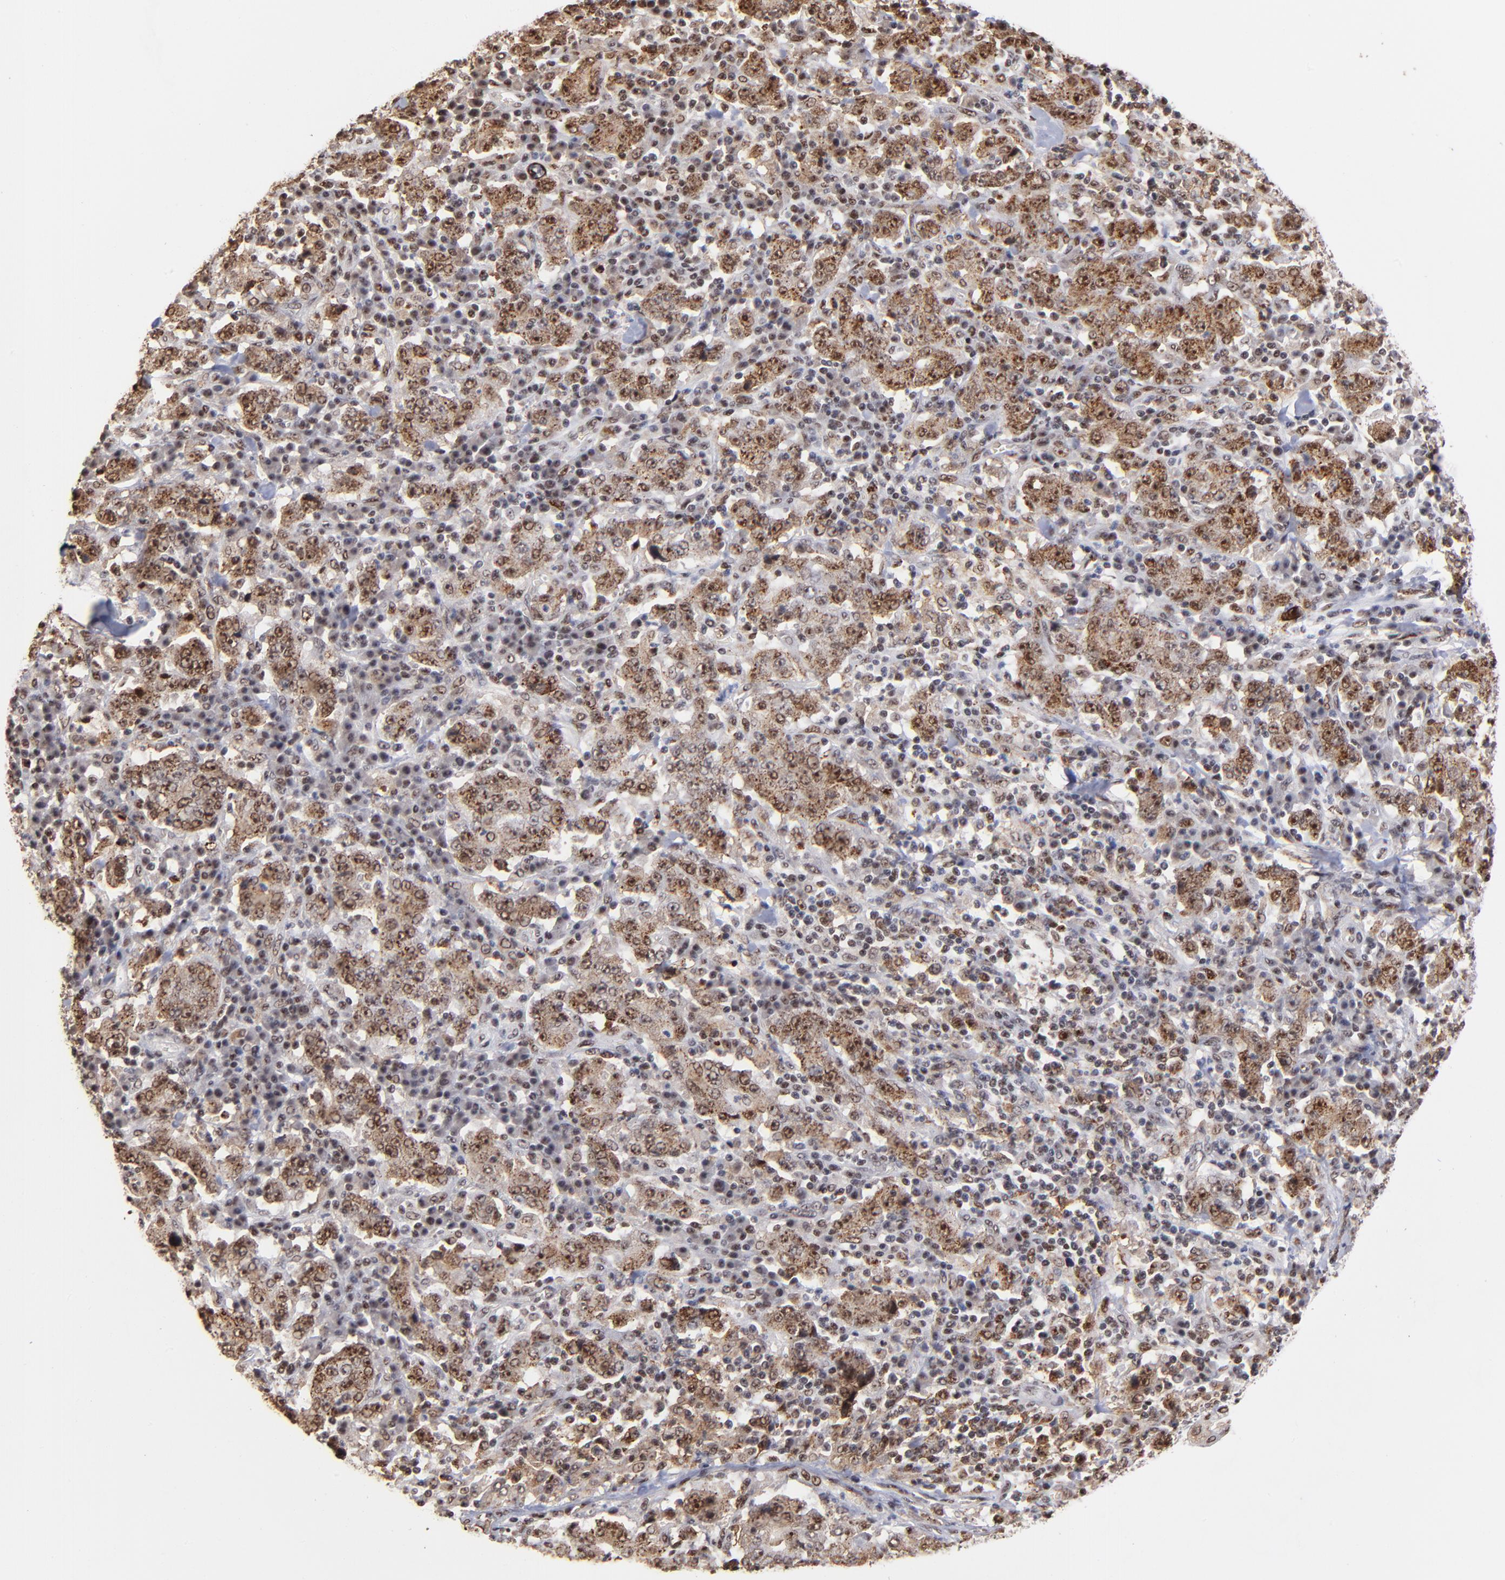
{"staining": {"intensity": "strong", "quantity": ">75%", "location": "cytoplasmic/membranous,nuclear"}, "tissue": "stomach cancer", "cell_type": "Tumor cells", "image_type": "cancer", "snomed": [{"axis": "morphology", "description": "Normal tissue, NOS"}, {"axis": "morphology", "description": "Adenocarcinoma, NOS"}, {"axis": "topography", "description": "Stomach, upper"}, {"axis": "topography", "description": "Stomach"}], "caption": "An image showing strong cytoplasmic/membranous and nuclear expression in about >75% of tumor cells in adenocarcinoma (stomach), as visualized by brown immunohistochemical staining.", "gene": "ZNF146", "patient": {"sex": "male", "age": 59}}